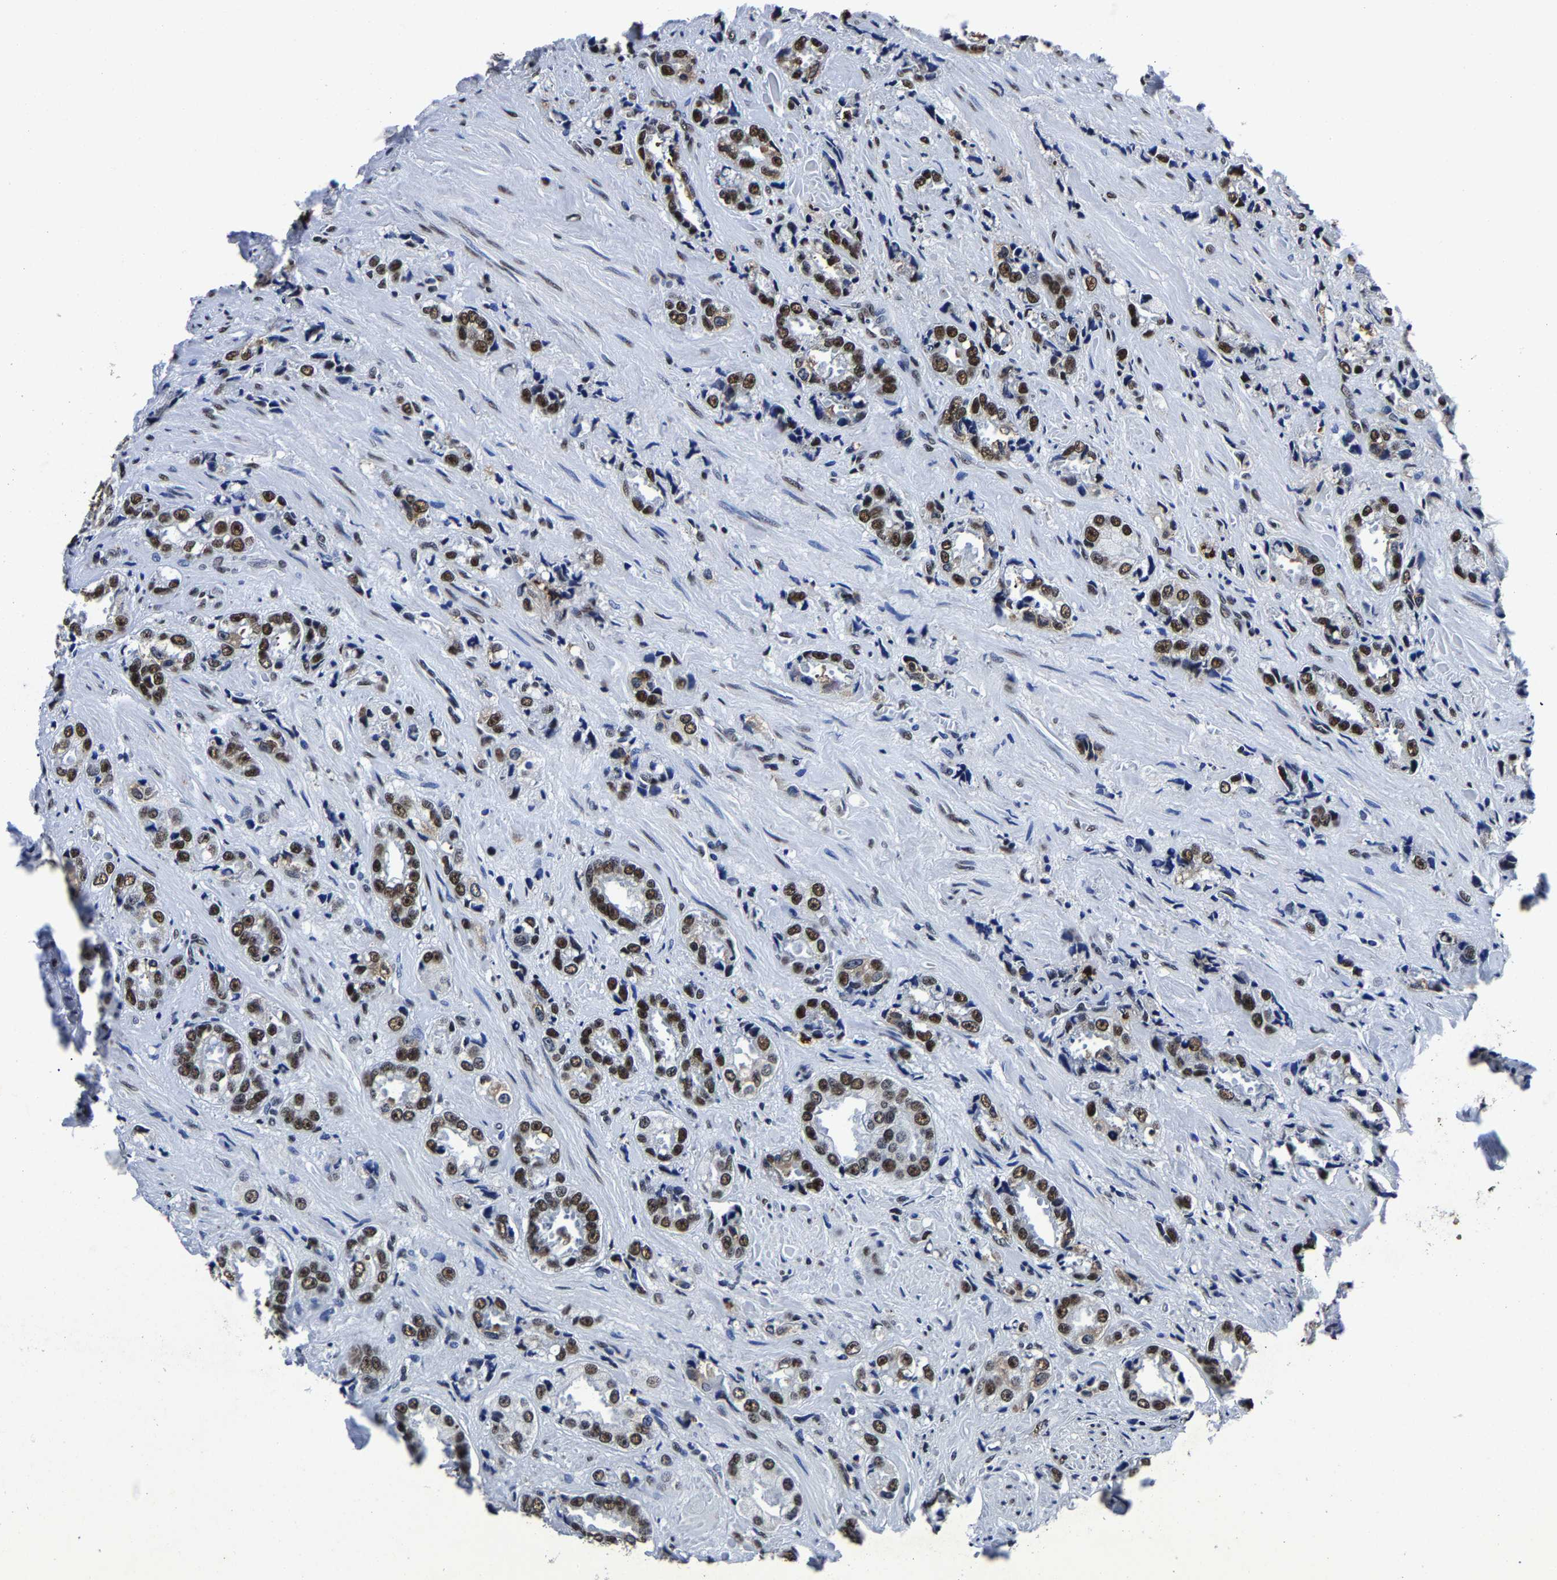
{"staining": {"intensity": "strong", "quantity": ">75%", "location": "nuclear"}, "tissue": "prostate cancer", "cell_type": "Tumor cells", "image_type": "cancer", "snomed": [{"axis": "morphology", "description": "Adenocarcinoma, High grade"}, {"axis": "topography", "description": "Prostate"}], "caption": "Prostate cancer was stained to show a protein in brown. There is high levels of strong nuclear expression in approximately >75% of tumor cells. (brown staining indicates protein expression, while blue staining denotes nuclei).", "gene": "RBM45", "patient": {"sex": "male", "age": 61}}